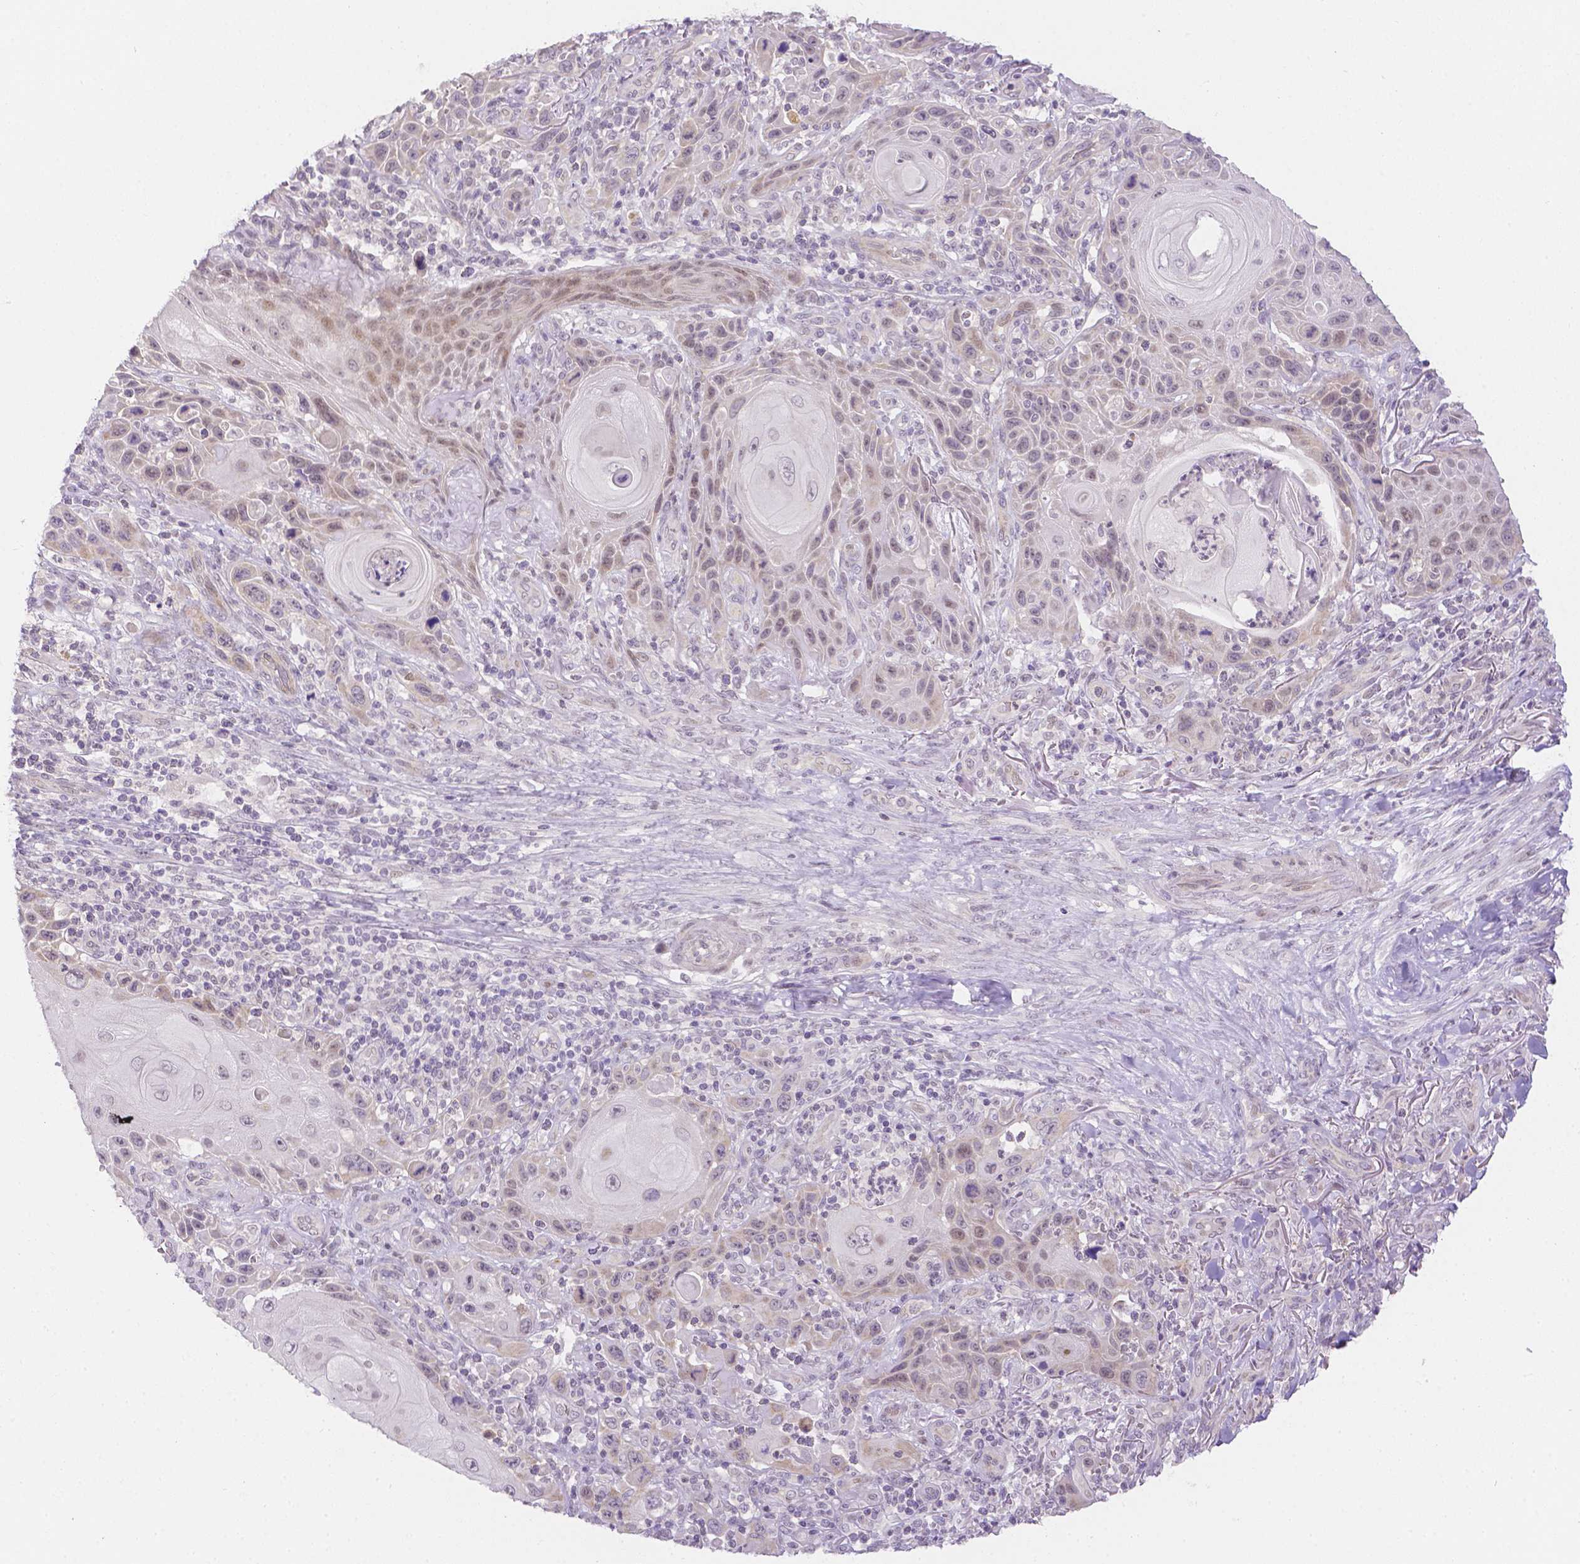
{"staining": {"intensity": "weak", "quantity": "25%-75%", "location": "nuclear"}, "tissue": "skin cancer", "cell_type": "Tumor cells", "image_type": "cancer", "snomed": [{"axis": "morphology", "description": "Squamous cell carcinoma, NOS"}, {"axis": "topography", "description": "Skin"}], "caption": "A photomicrograph of skin cancer (squamous cell carcinoma) stained for a protein displays weak nuclear brown staining in tumor cells.", "gene": "ZNF280B", "patient": {"sex": "female", "age": 94}}